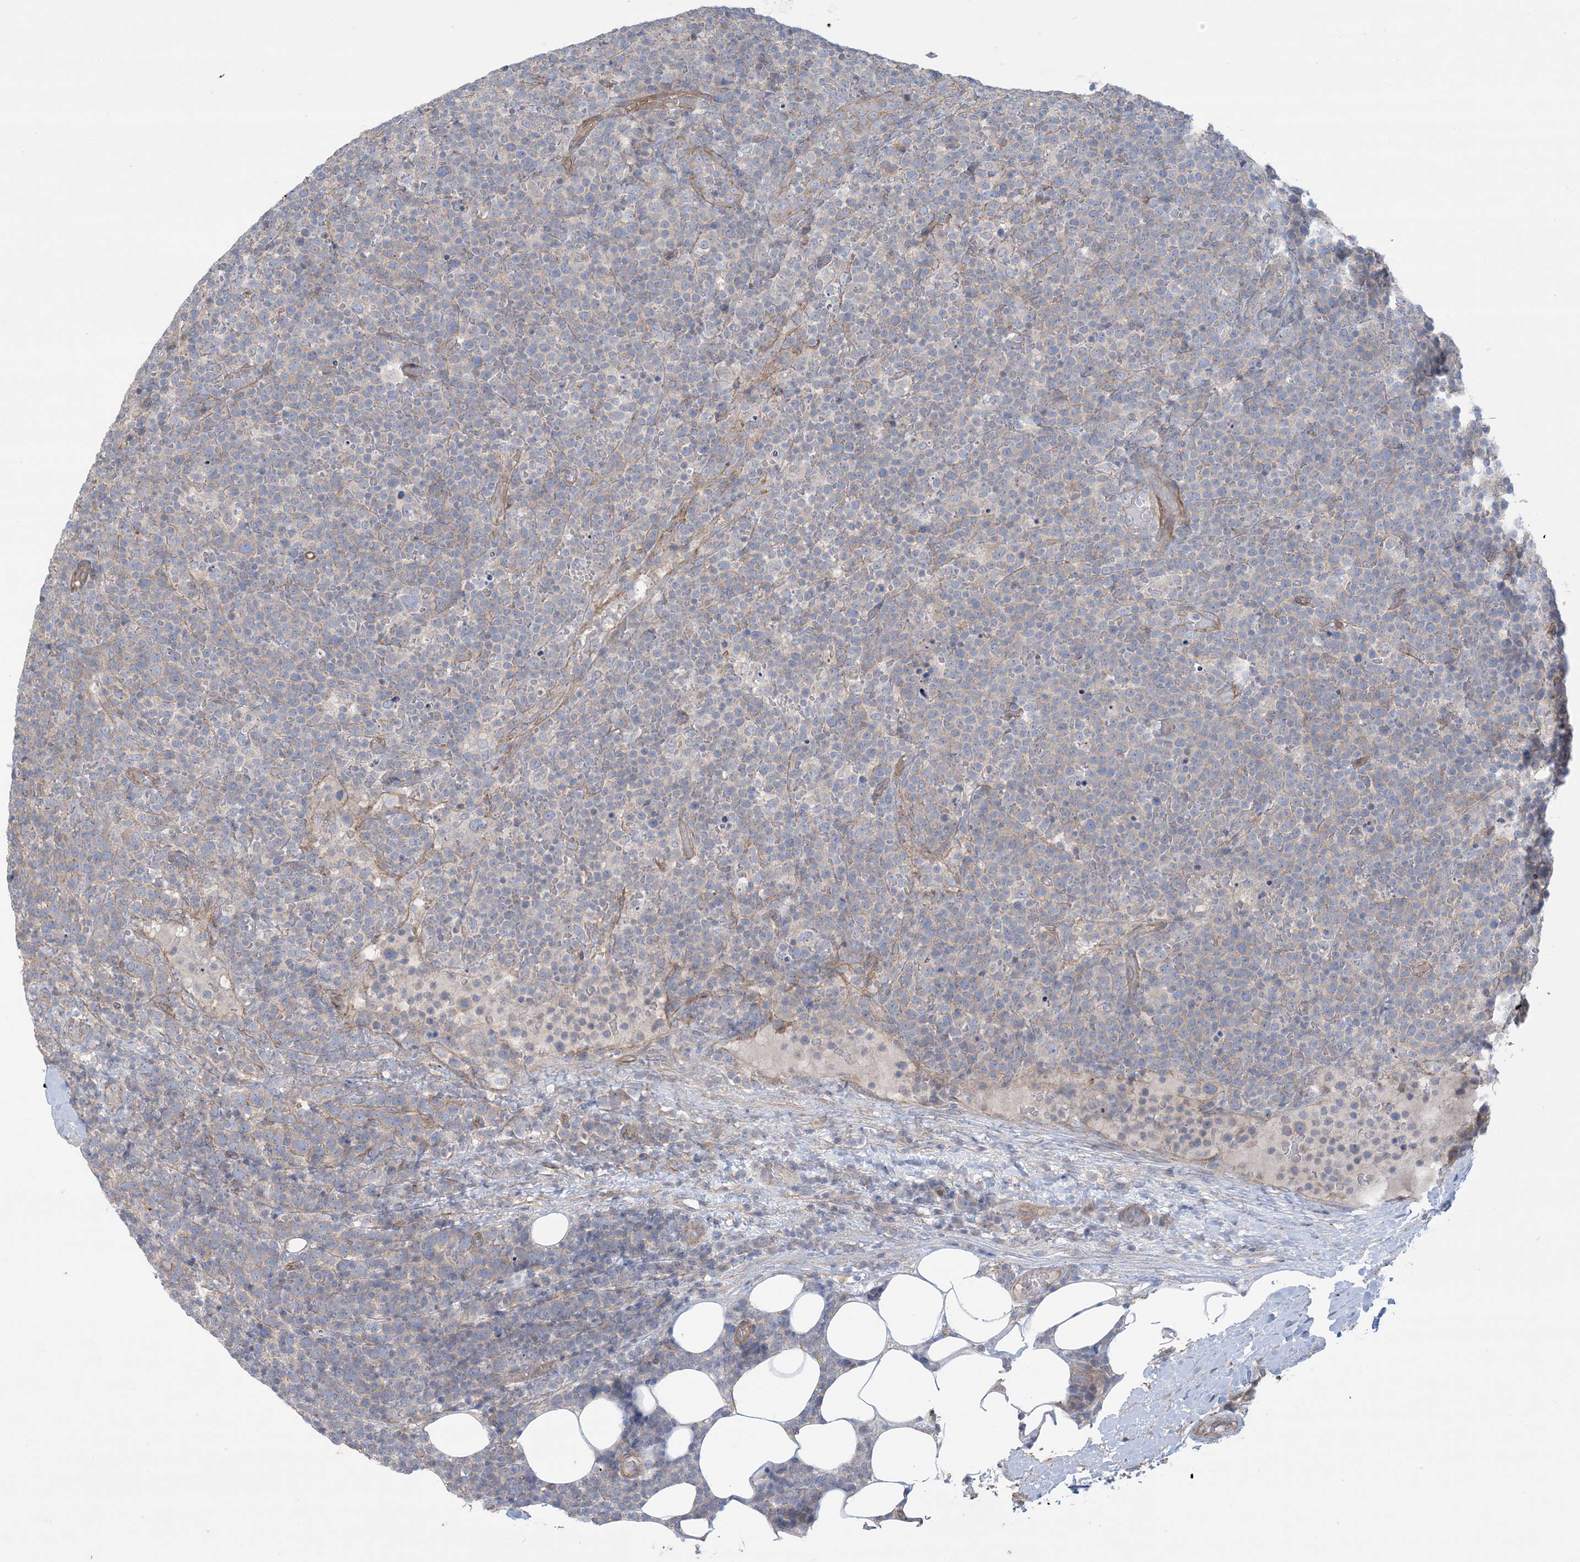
{"staining": {"intensity": "negative", "quantity": "none", "location": "none"}, "tissue": "lymphoma", "cell_type": "Tumor cells", "image_type": "cancer", "snomed": [{"axis": "morphology", "description": "Malignant lymphoma, non-Hodgkin's type, High grade"}, {"axis": "topography", "description": "Lymph node"}], "caption": "Tumor cells are negative for brown protein staining in lymphoma.", "gene": "CCNY", "patient": {"sex": "male", "age": 61}}